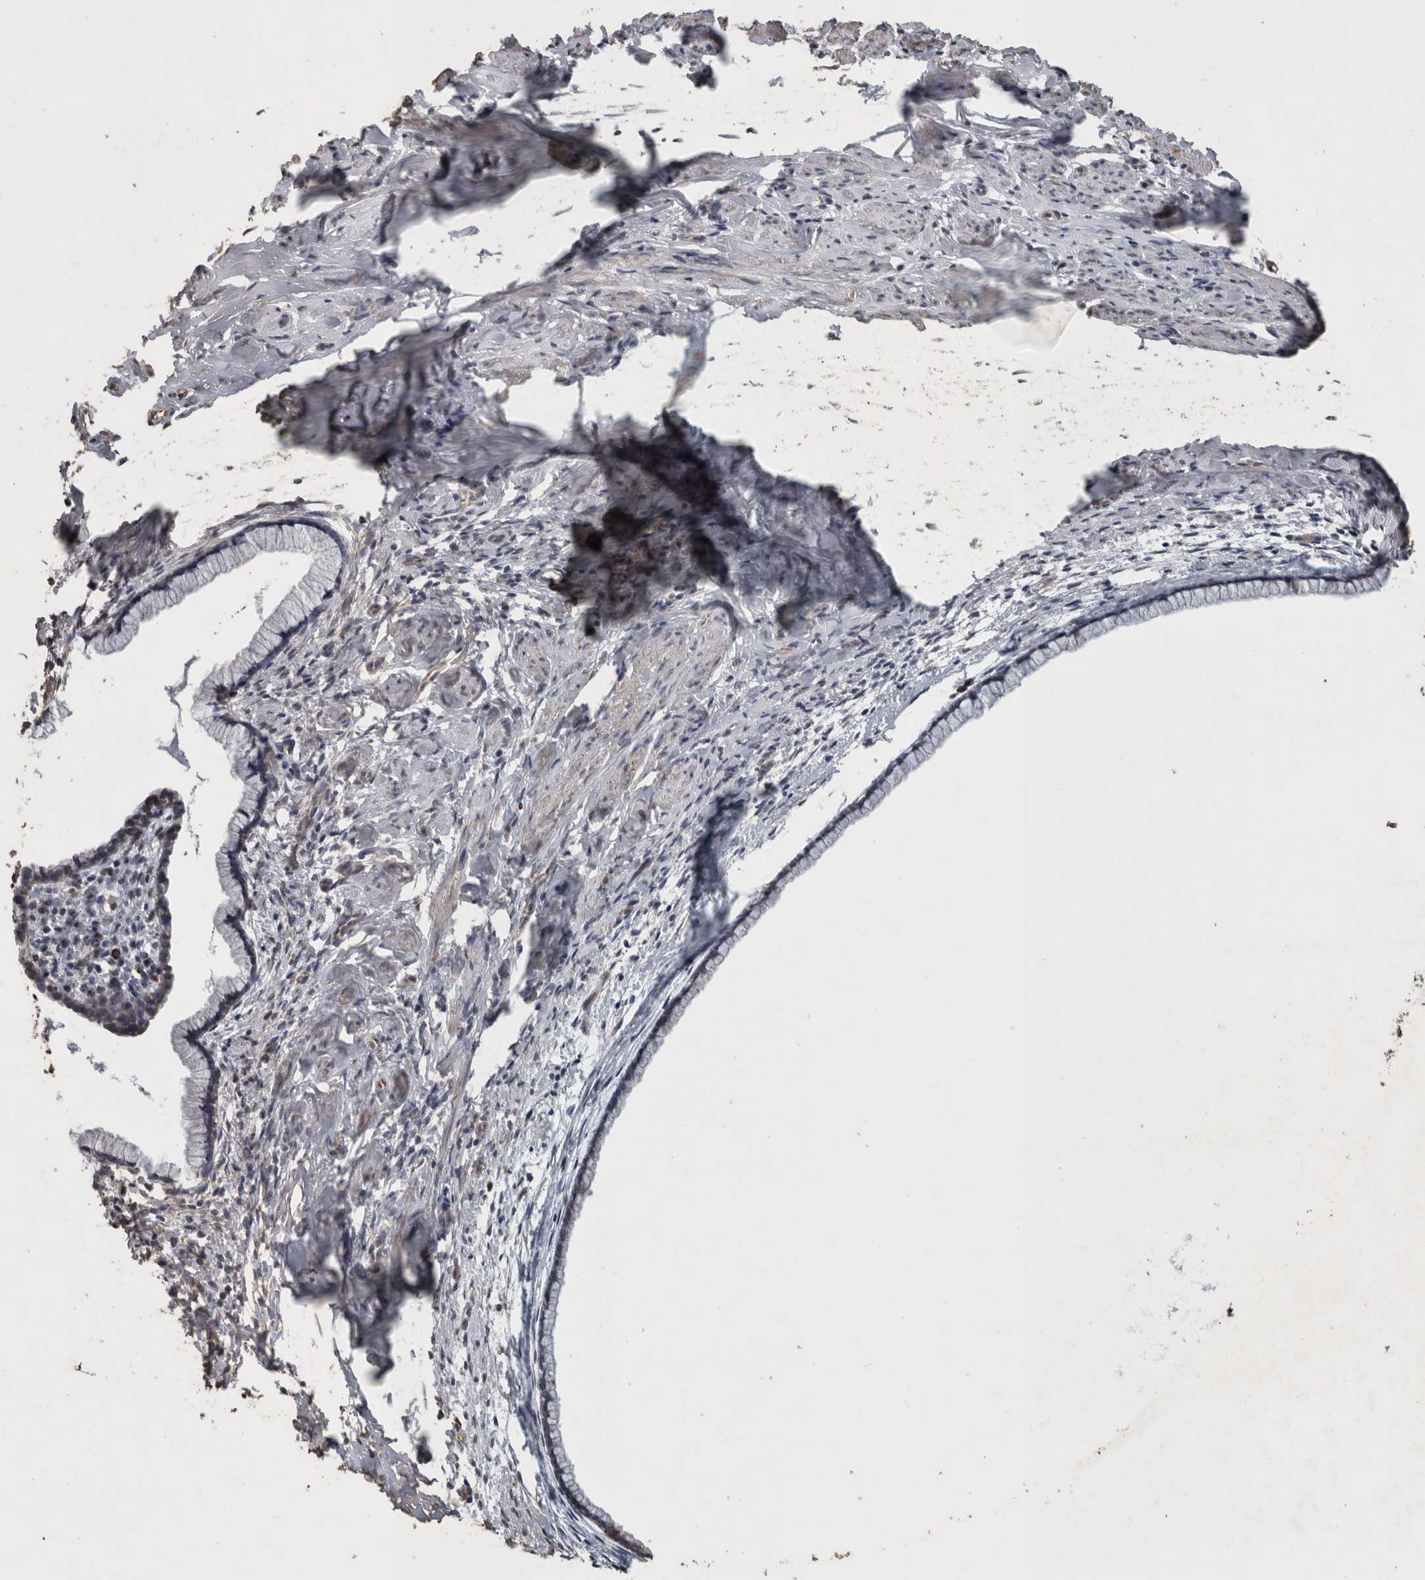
{"staining": {"intensity": "moderate", "quantity": "<25%", "location": "cytoplasmic/membranous"}, "tissue": "cervix", "cell_type": "Glandular cells", "image_type": "normal", "snomed": [{"axis": "morphology", "description": "Normal tissue, NOS"}, {"axis": "topography", "description": "Cervix"}], "caption": "Cervix stained with IHC reveals moderate cytoplasmic/membranous expression in about <25% of glandular cells.", "gene": "ACADM", "patient": {"sex": "female", "age": 75}}